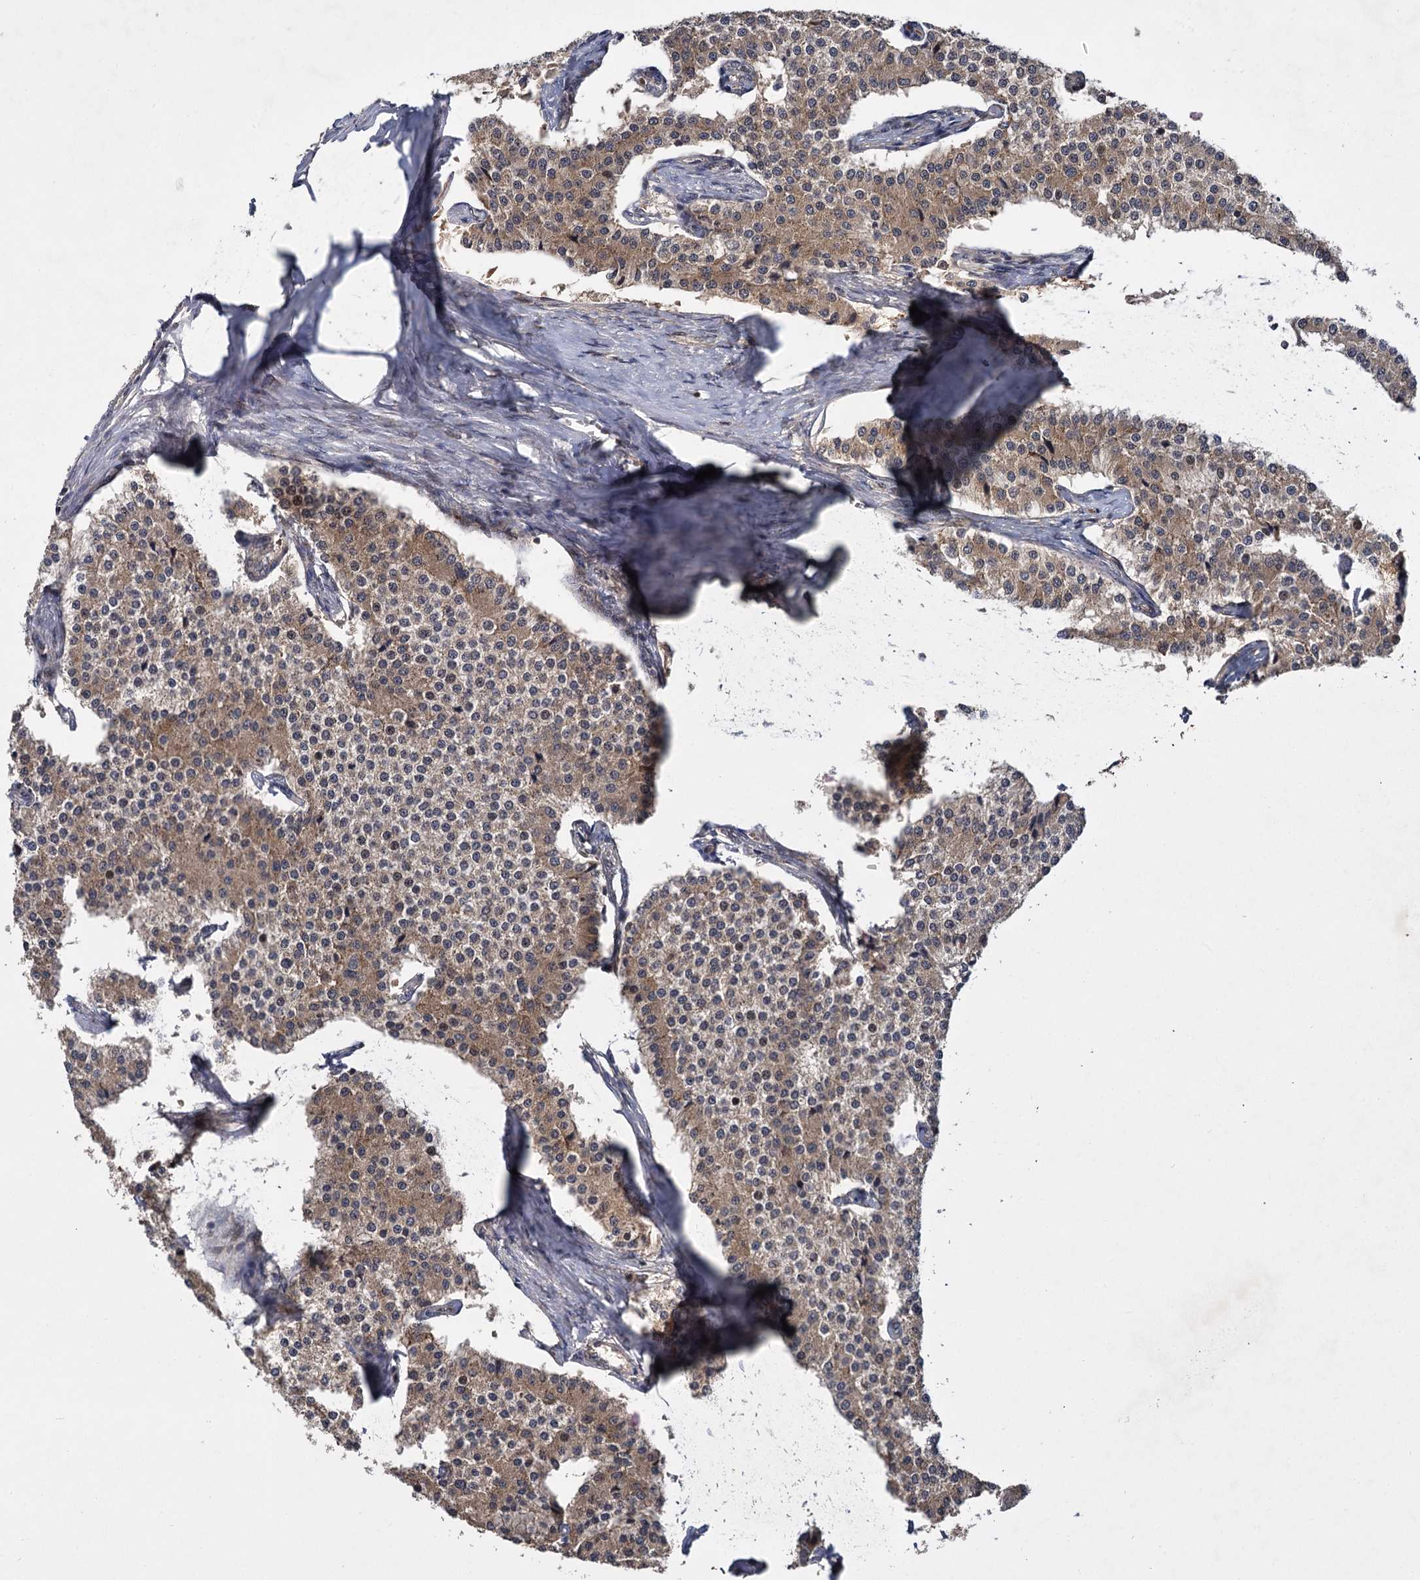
{"staining": {"intensity": "weak", "quantity": ">75%", "location": "cytoplasmic/membranous"}, "tissue": "carcinoid", "cell_type": "Tumor cells", "image_type": "cancer", "snomed": [{"axis": "morphology", "description": "Carcinoid, malignant, NOS"}, {"axis": "topography", "description": "Colon"}], "caption": "Tumor cells display low levels of weak cytoplasmic/membranous staining in approximately >75% of cells in carcinoid (malignant). Using DAB (3,3'-diaminobenzidine) (brown) and hematoxylin (blue) stains, captured at high magnification using brightfield microscopy.", "gene": "INPPL1", "patient": {"sex": "female", "age": 52}}